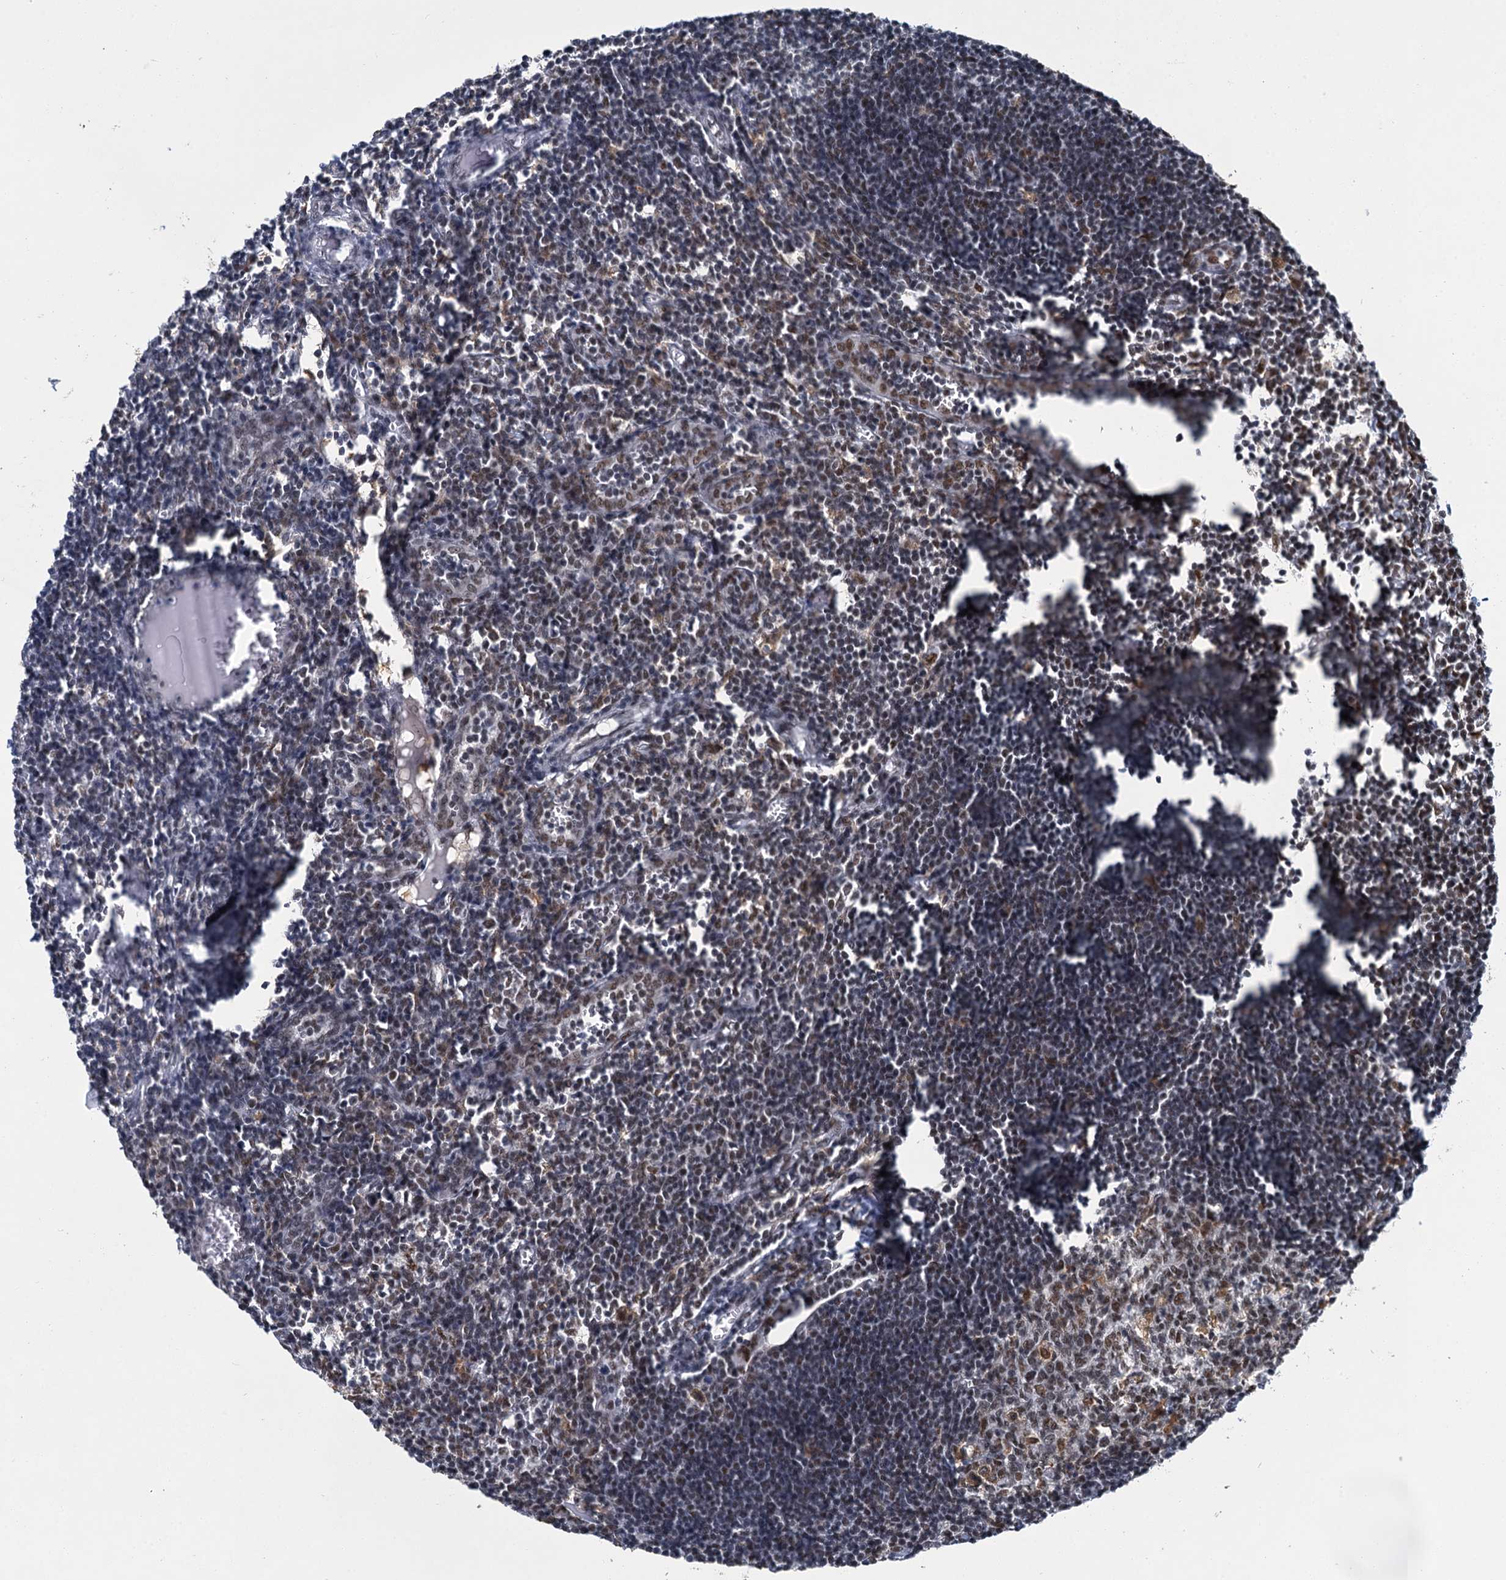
{"staining": {"intensity": "moderate", "quantity": "25%-75%", "location": "nuclear"}, "tissue": "lymph node", "cell_type": "Germinal center cells", "image_type": "normal", "snomed": [{"axis": "morphology", "description": "Normal tissue, NOS"}, {"axis": "morphology", "description": "Malignant melanoma, Metastatic site"}, {"axis": "topography", "description": "Lymph node"}], "caption": "DAB (3,3'-diaminobenzidine) immunohistochemical staining of unremarkable human lymph node displays moderate nuclear protein expression in about 25%-75% of germinal center cells. (Stains: DAB (3,3'-diaminobenzidine) in brown, nuclei in blue, Microscopy: brightfield microscopy at high magnification).", "gene": "PPHLN1", "patient": {"sex": "male", "age": 41}}